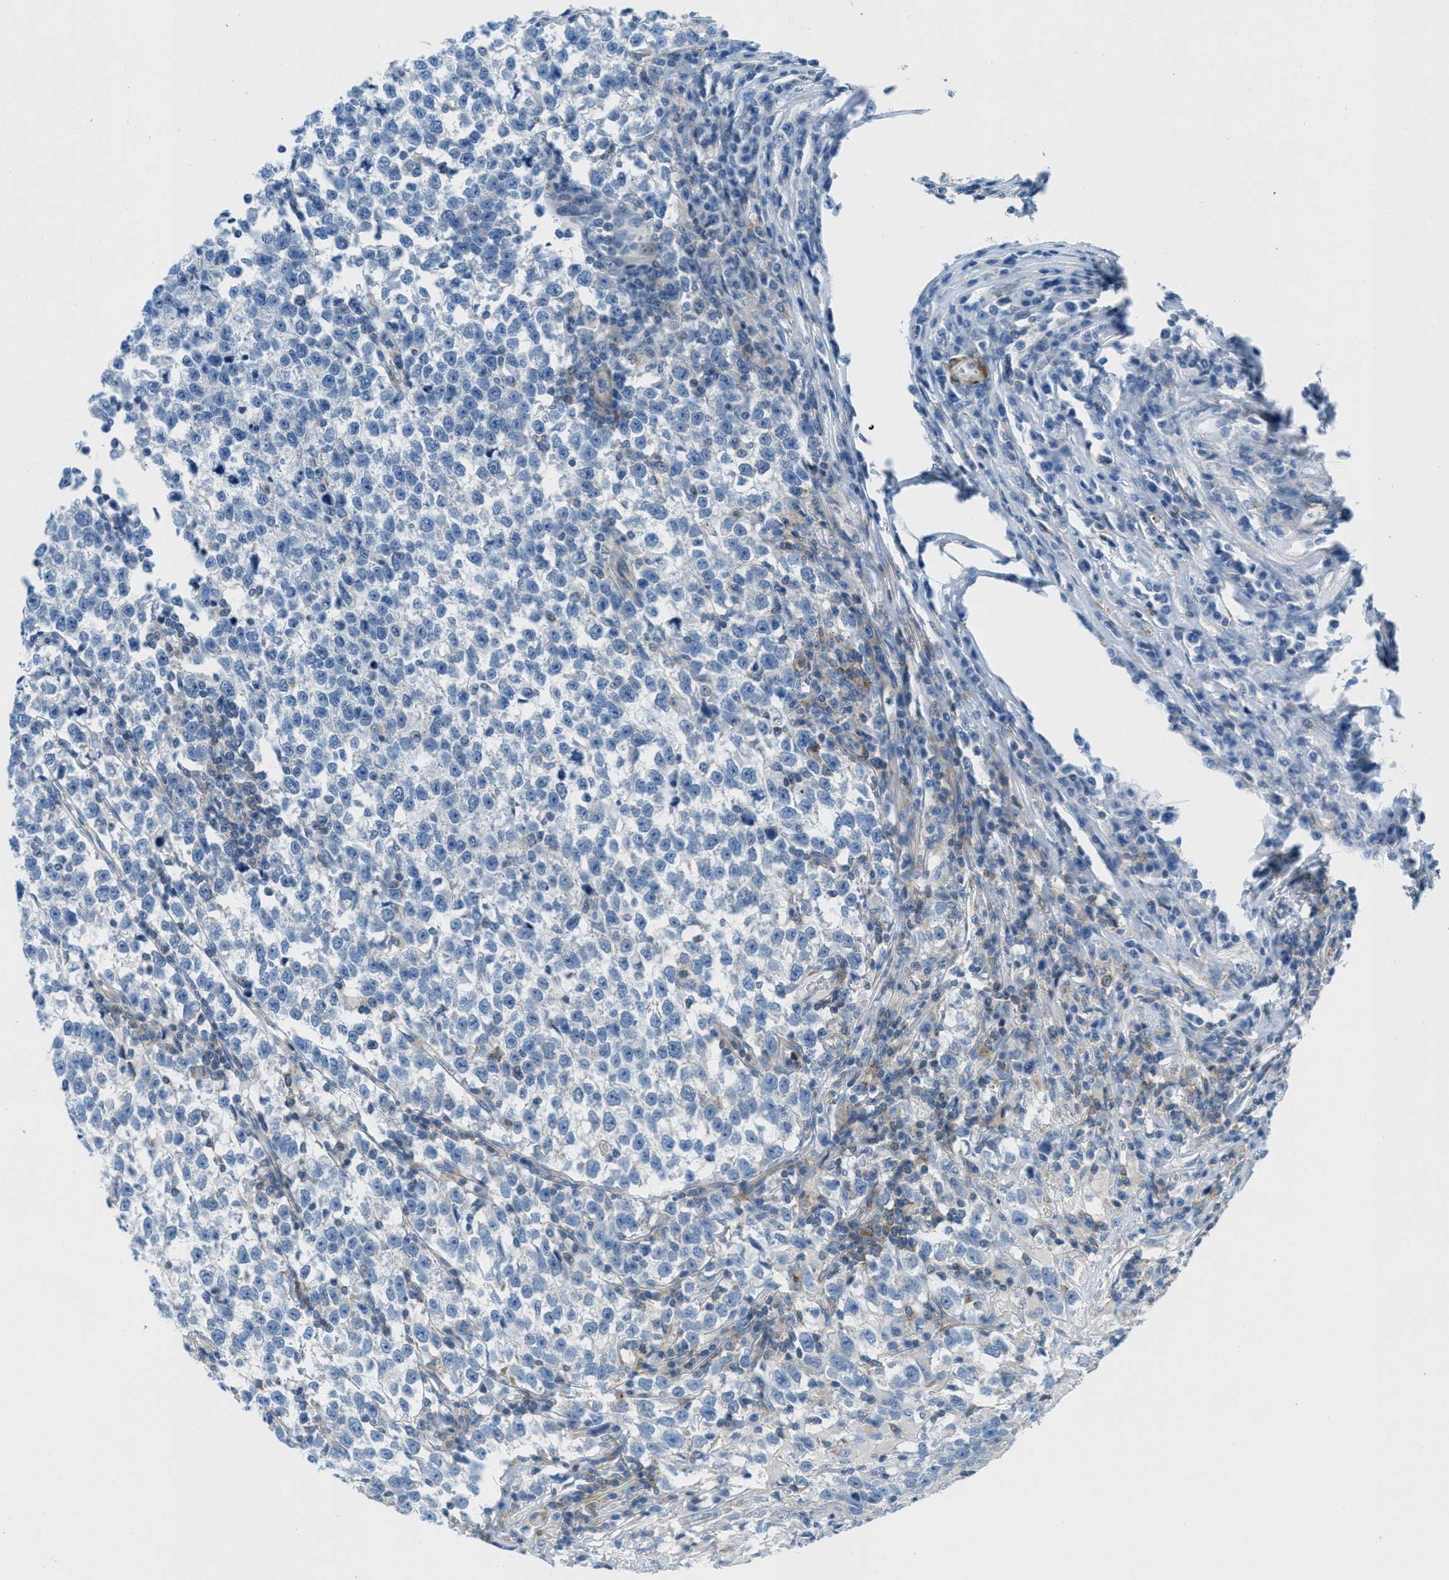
{"staining": {"intensity": "negative", "quantity": "none", "location": "none"}, "tissue": "testis cancer", "cell_type": "Tumor cells", "image_type": "cancer", "snomed": [{"axis": "morphology", "description": "Normal tissue, NOS"}, {"axis": "morphology", "description": "Seminoma, NOS"}, {"axis": "topography", "description": "Testis"}], "caption": "There is no significant positivity in tumor cells of testis seminoma.", "gene": "MAPRE2", "patient": {"sex": "male", "age": 43}}